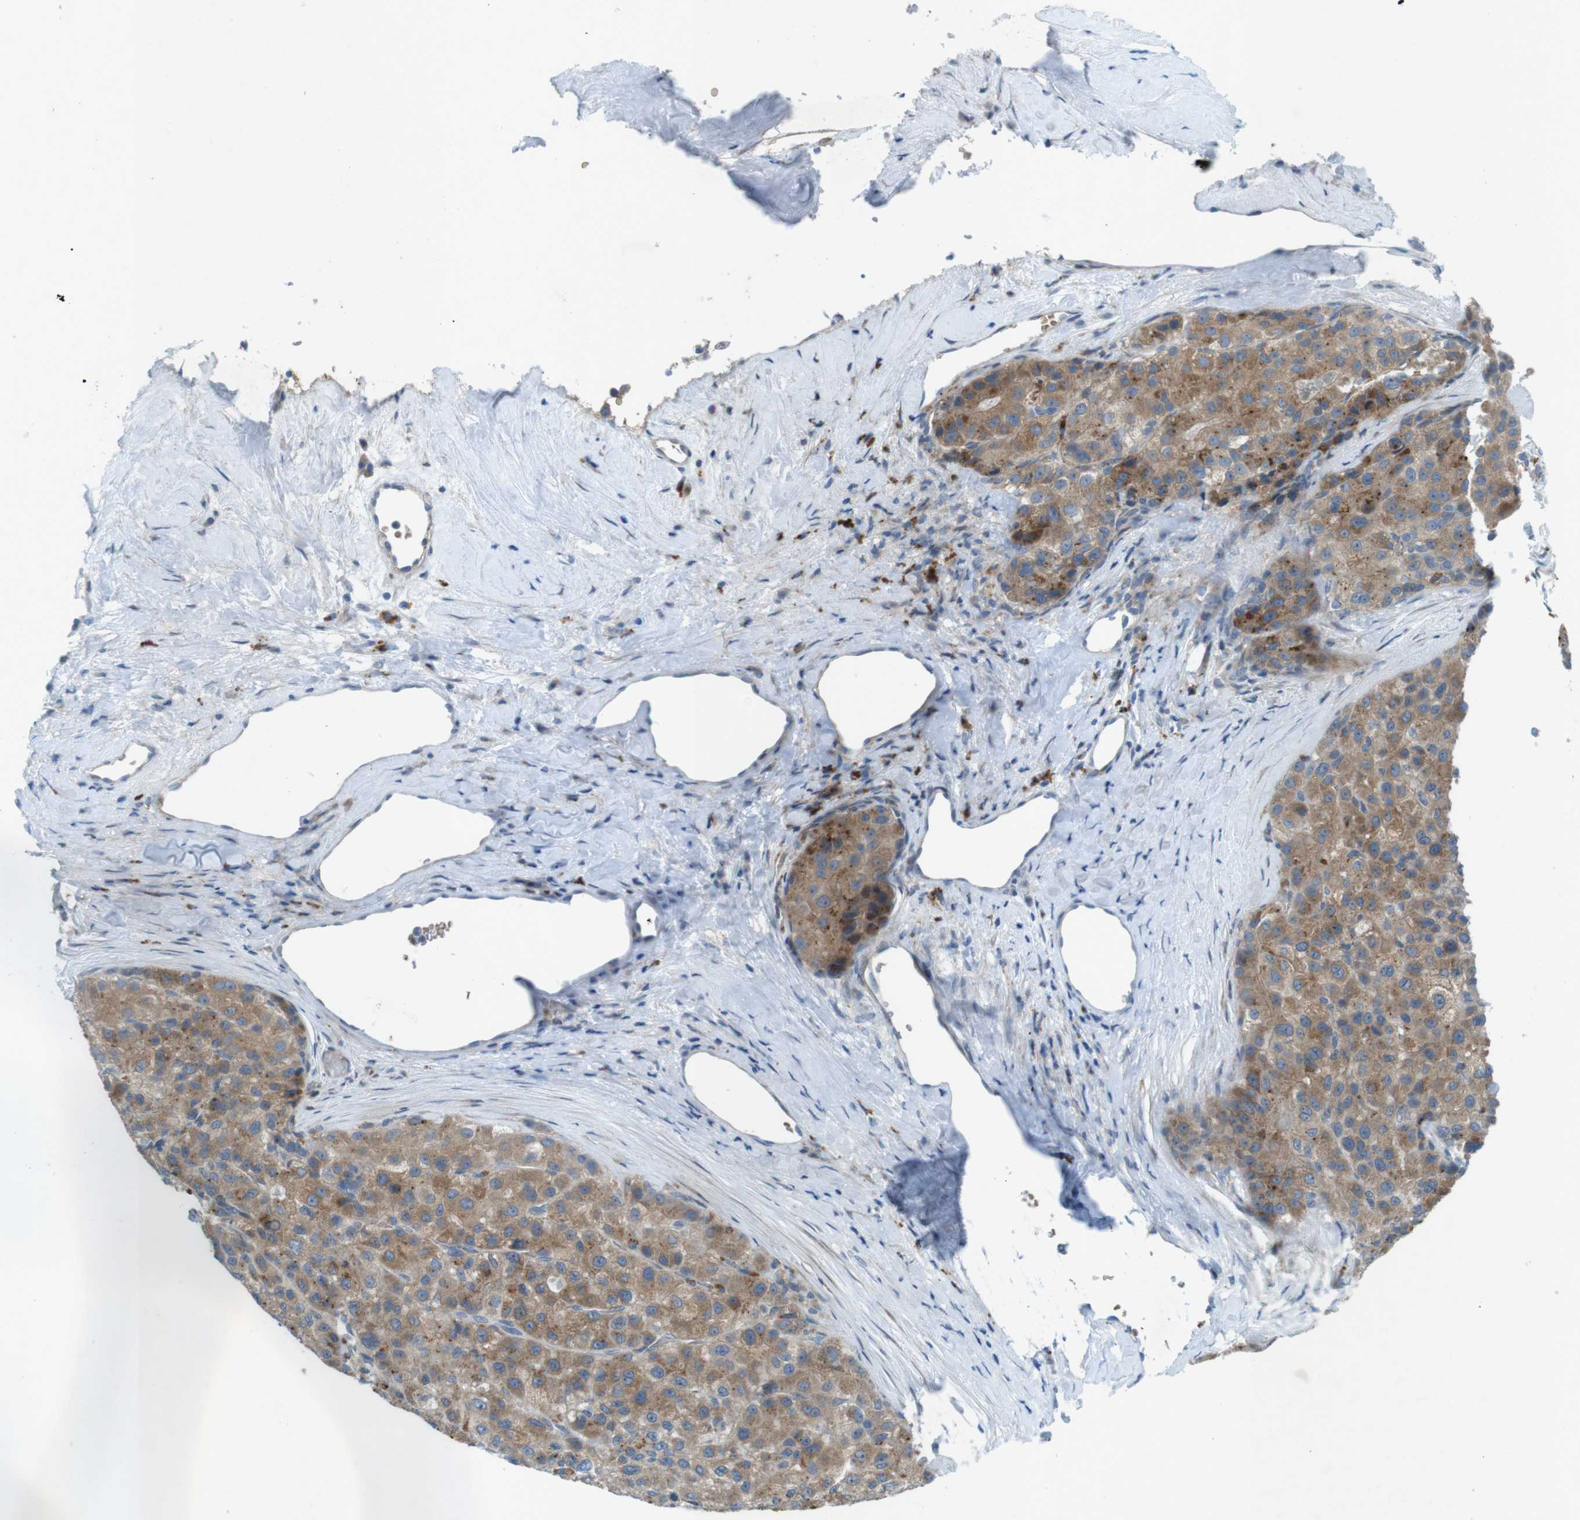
{"staining": {"intensity": "moderate", "quantity": "25%-75%", "location": "cytoplasmic/membranous"}, "tissue": "liver cancer", "cell_type": "Tumor cells", "image_type": "cancer", "snomed": [{"axis": "morphology", "description": "Carcinoma, Hepatocellular, NOS"}, {"axis": "topography", "description": "Liver"}], "caption": "Immunohistochemistry staining of liver cancer, which exhibits medium levels of moderate cytoplasmic/membranous staining in approximately 25%-75% of tumor cells indicating moderate cytoplasmic/membranous protein staining. The staining was performed using DAB (brown) for protein detection and nuclei were counterstained in hematoxylin (blue).", "gene": "TYW1", "patient": {"sex": "male", "age": 80}}